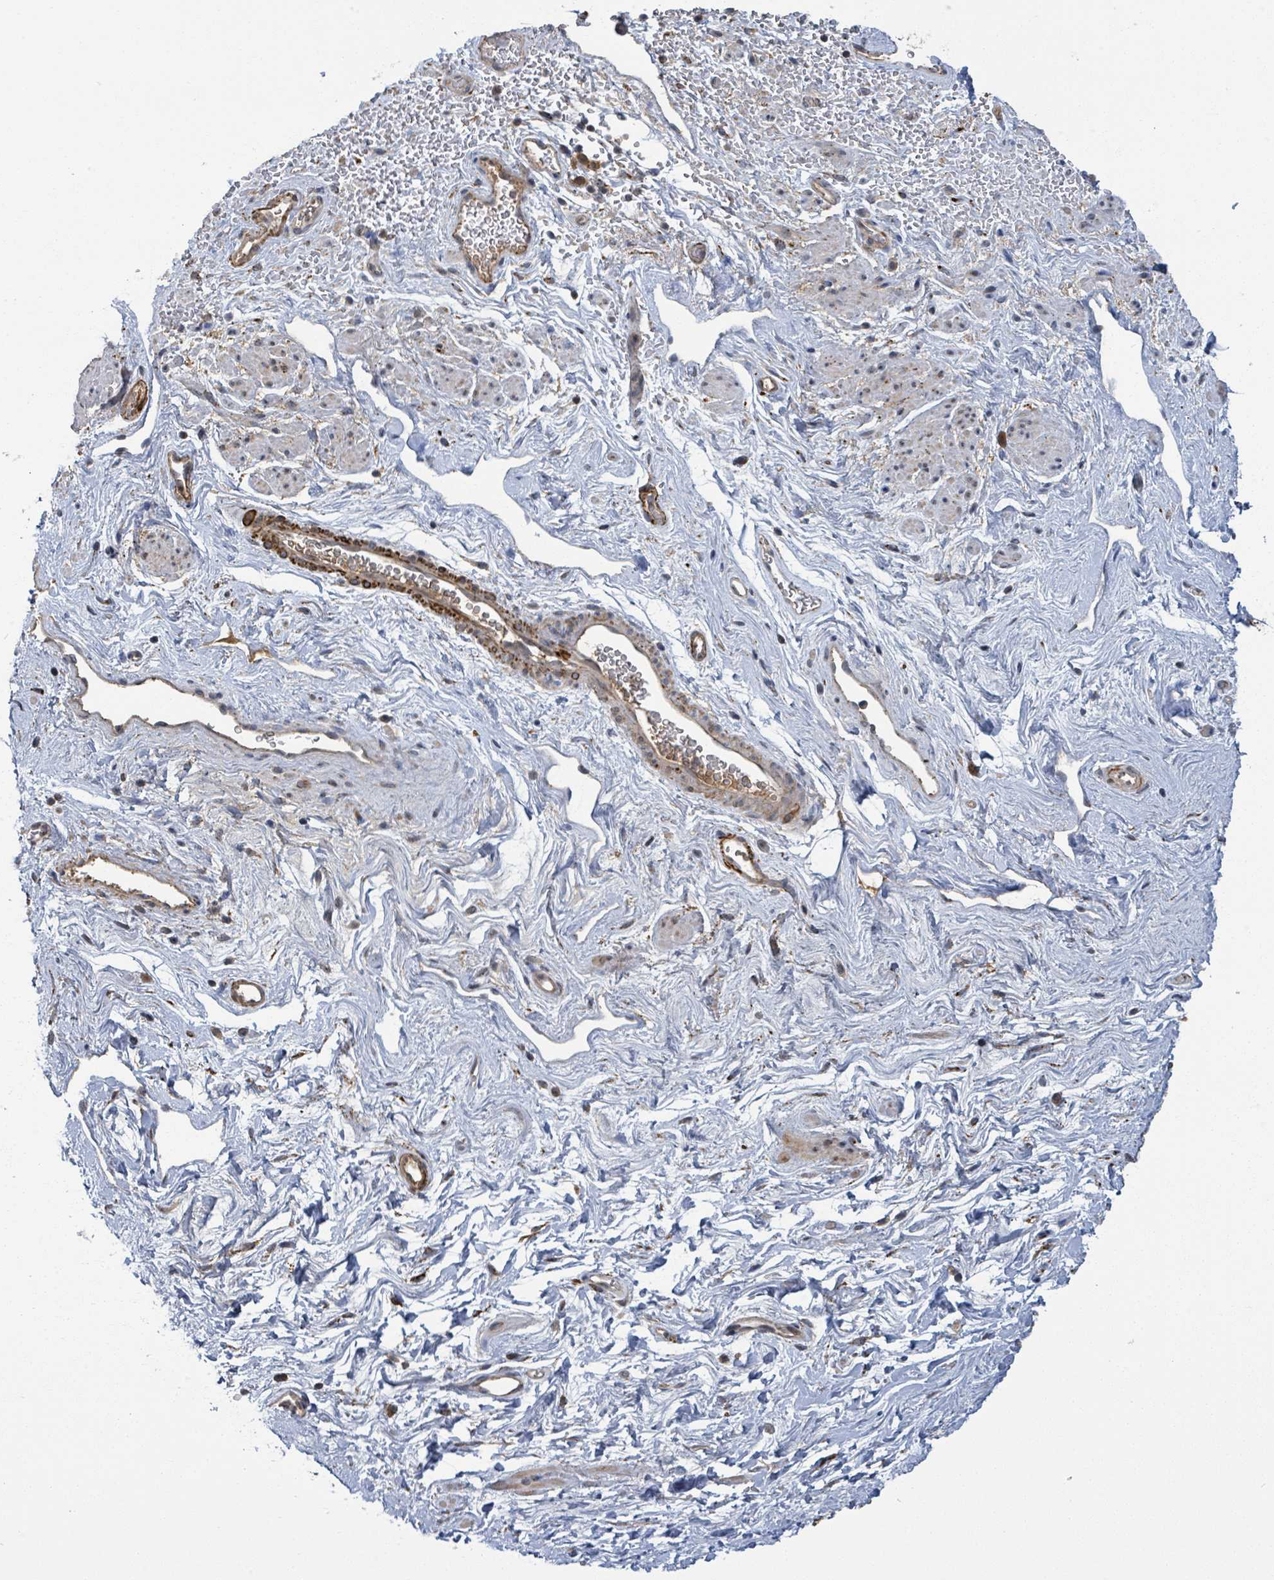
{"staining": {"intensity": "moderate", "quantity": "25%-75%", "location": "cytoplasmic/membranous"}, "tissue": "smooth muscle", "cell_type": "Smooth muscle cells", "image_type": "normal", "snomed": [{"axis": "morphology", "description": "Normal tissue, NOS"}, {"axis": "topography", "description": "Smooth muscle"}, {"axis": "topography", "description": "Peripheral nerve tissue"}], "caption": "High-magnification brightfield microscopy of normal smooth muscle stained with DAB (brown) and counterstained with hematoxylin (blue). smooth muscle cells exhibit moderate cytoplasmic/membranous positivity is present in about25%-75% of cells. (Brightfield microscopy of DAB IHC at high magnification).", "gene": "CCDC121", "patient": {"sex": "male", "age": 69}}